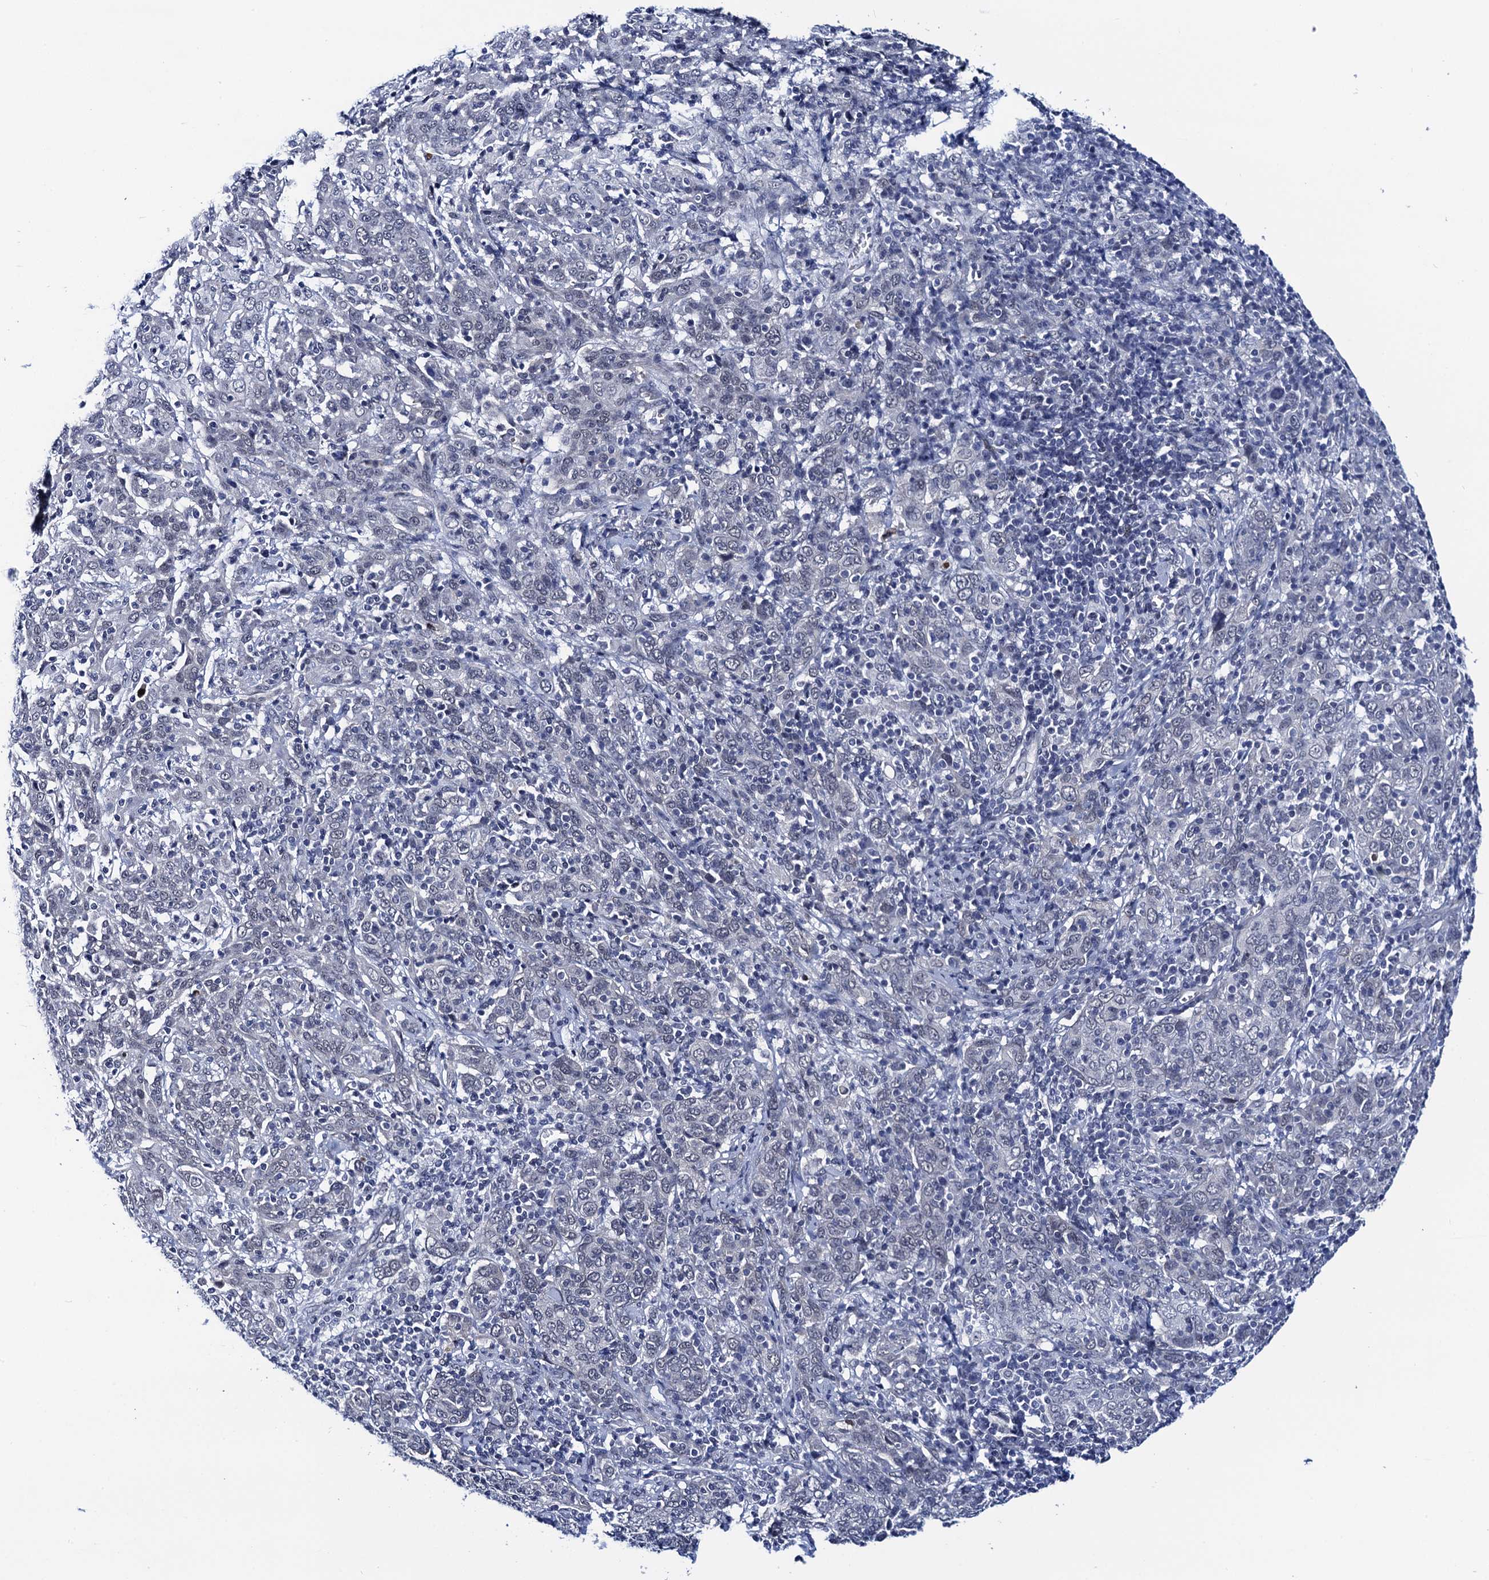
{"staining": {"intensity": "negative", "quantity": "none", "location": "none"}, "tissue": "cervical cancer", "cell_type": "Tumor cells", "image_type": "cancer", "snomed": [{"axis": "morphology", "description": "Squamous cell carcinoma, NOS"}, {"axis": "topography", "description": "Cervix"}], "caption": "A high-resolution photomicrograph shows IHC staining of cervical cancer (squamous cell carcinoma), which reveals no significant expression in tumor cells. The staining is performed using DAB (3,3'-diaminobenzidine) brown chromogen with nuclei counter-stained in using hematoxylin.", "gene": "C16orf87", "patient": {"sex": "female", "age": 67}}